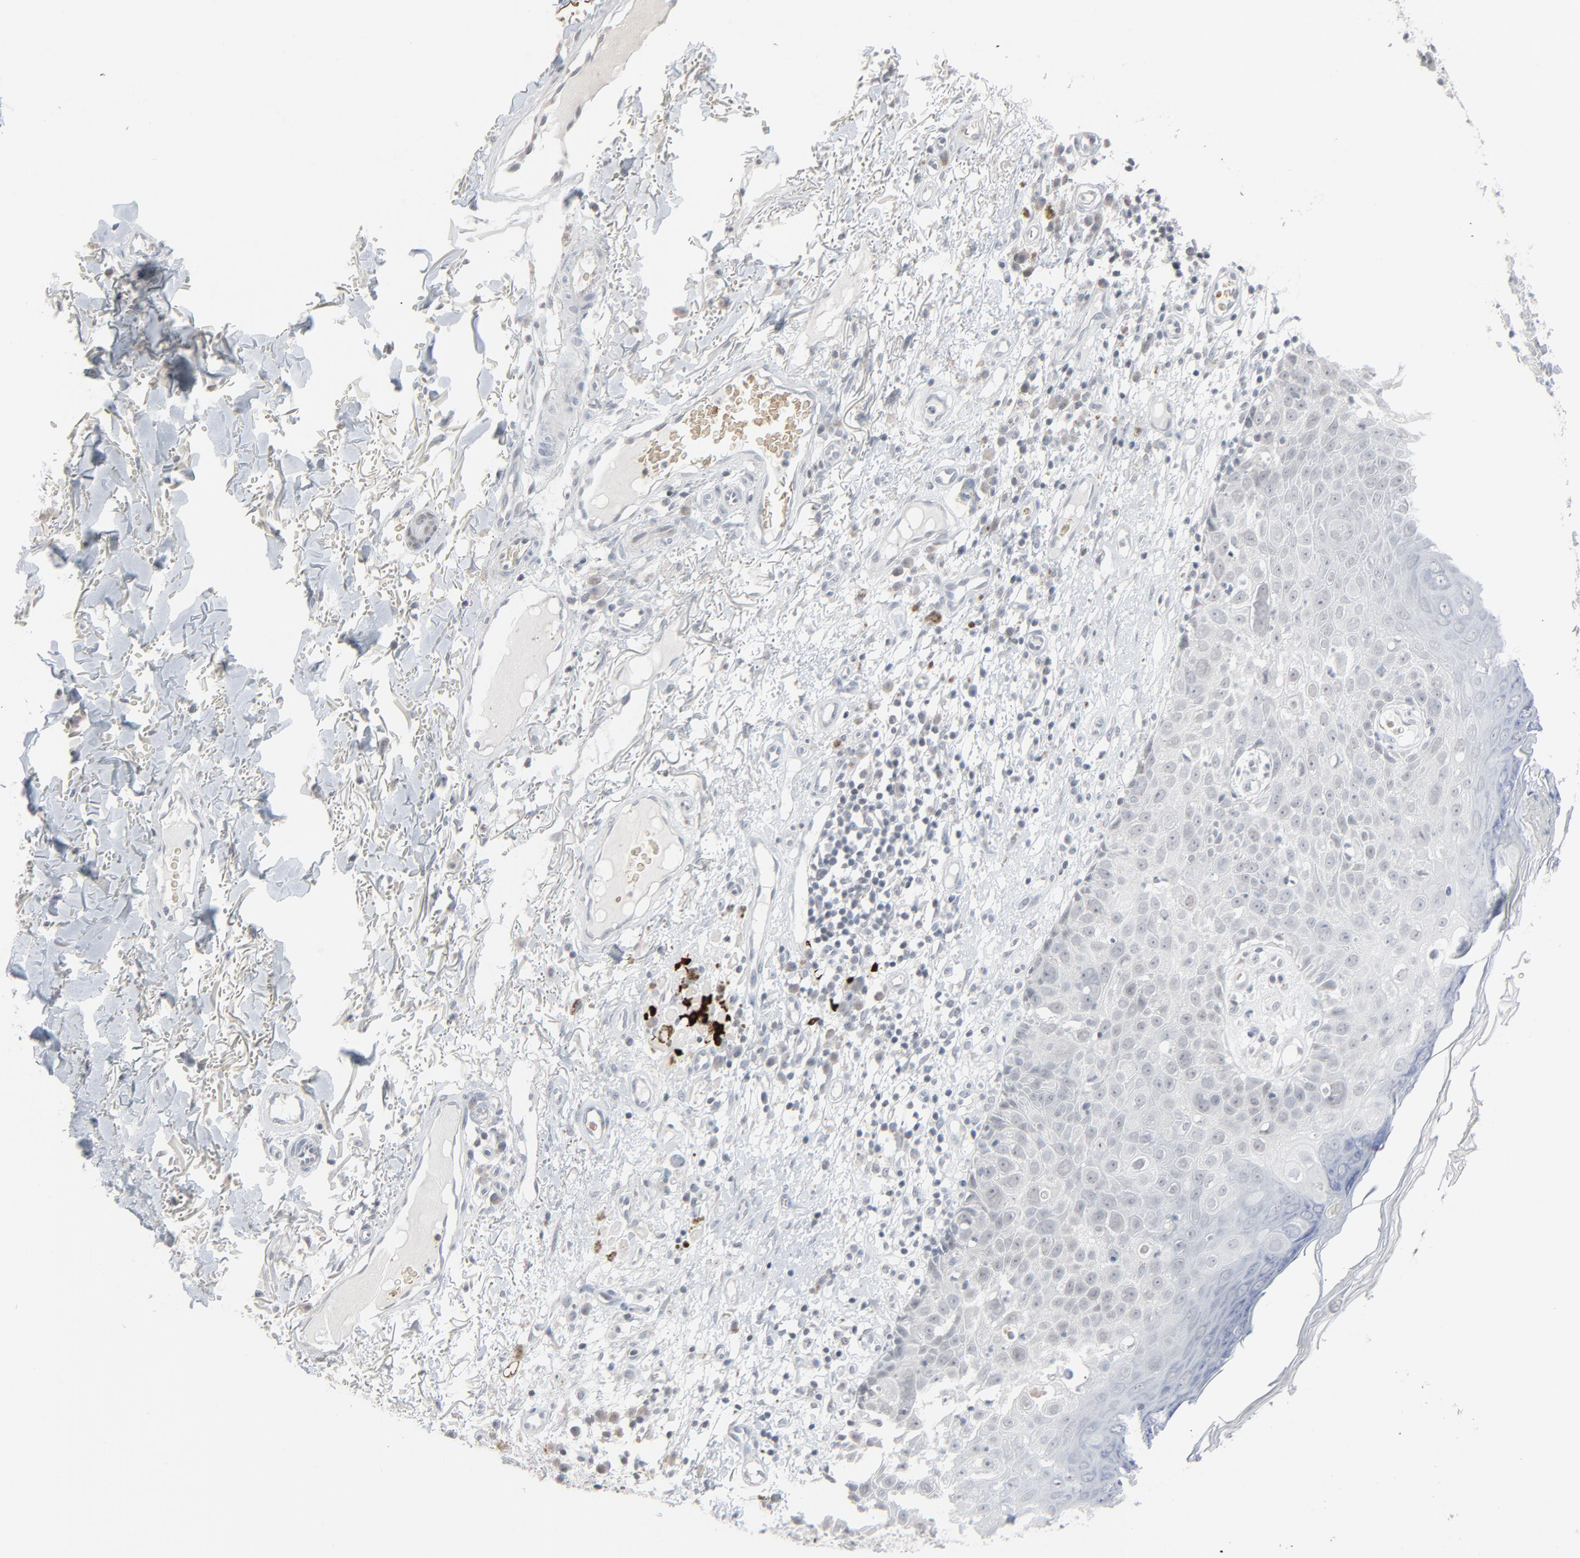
{"staining": {"intensity": "negative", "quantity": "none", "location": "none"}, "tissue": "skin cancer", "cell_type": "Tumor cells", "image_type": "cancer", "snomed": [{"axis": "morphology", "description": "Squamous cell carcinoma, NOS"}, {"axis": "topography", "description": "Skin"}], "caption": "Photomicrograph shows no protein positivity in tumor cells of skin cancer tissue. (Immunohistochemistry, brightfield microscopy, high magnification).", "gene": "SAGE1", "patient": {"sex": "male", "age": 87}}